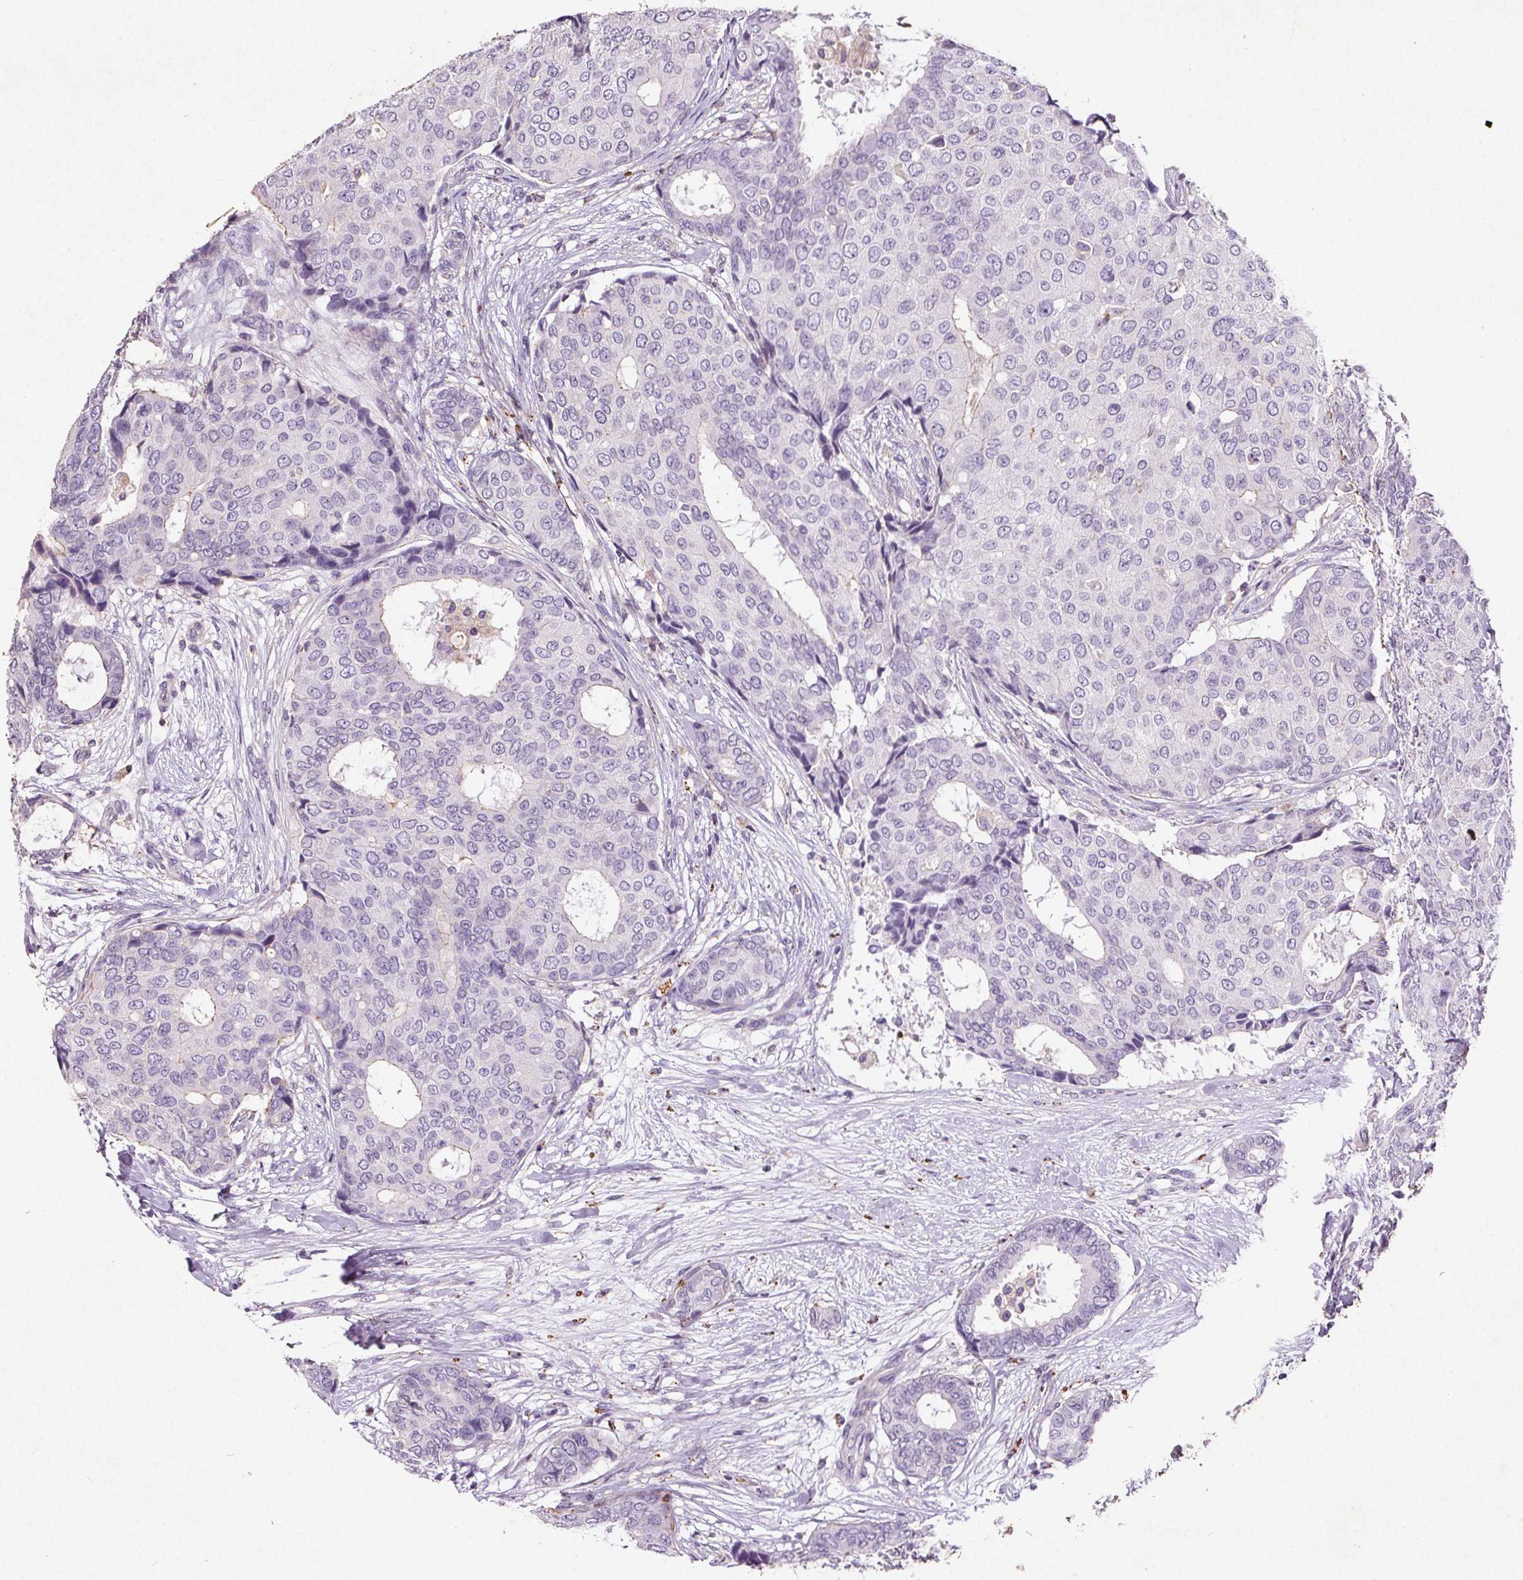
{"staining": {"intensity": "negative", "quantity": "none", "location": "none"}, "tissue": "breast cancer", "cell_type": "Tumor cells", "image_type": "cancer", "snomed": [{"axis": "morphology", "description": "Duct carcinoma"}, {"axis": "topography", "description": "Breast"}], "caption": "IHC of breast cancer displays no expression in tumor cells. (Stains: DAB immunohistochemistry with hematoxylin counter stain, Microscopy: brightfield microscopy at high magnification).", "gene": "C19orf84", "patient": {"sex": "female", "age": 75}}